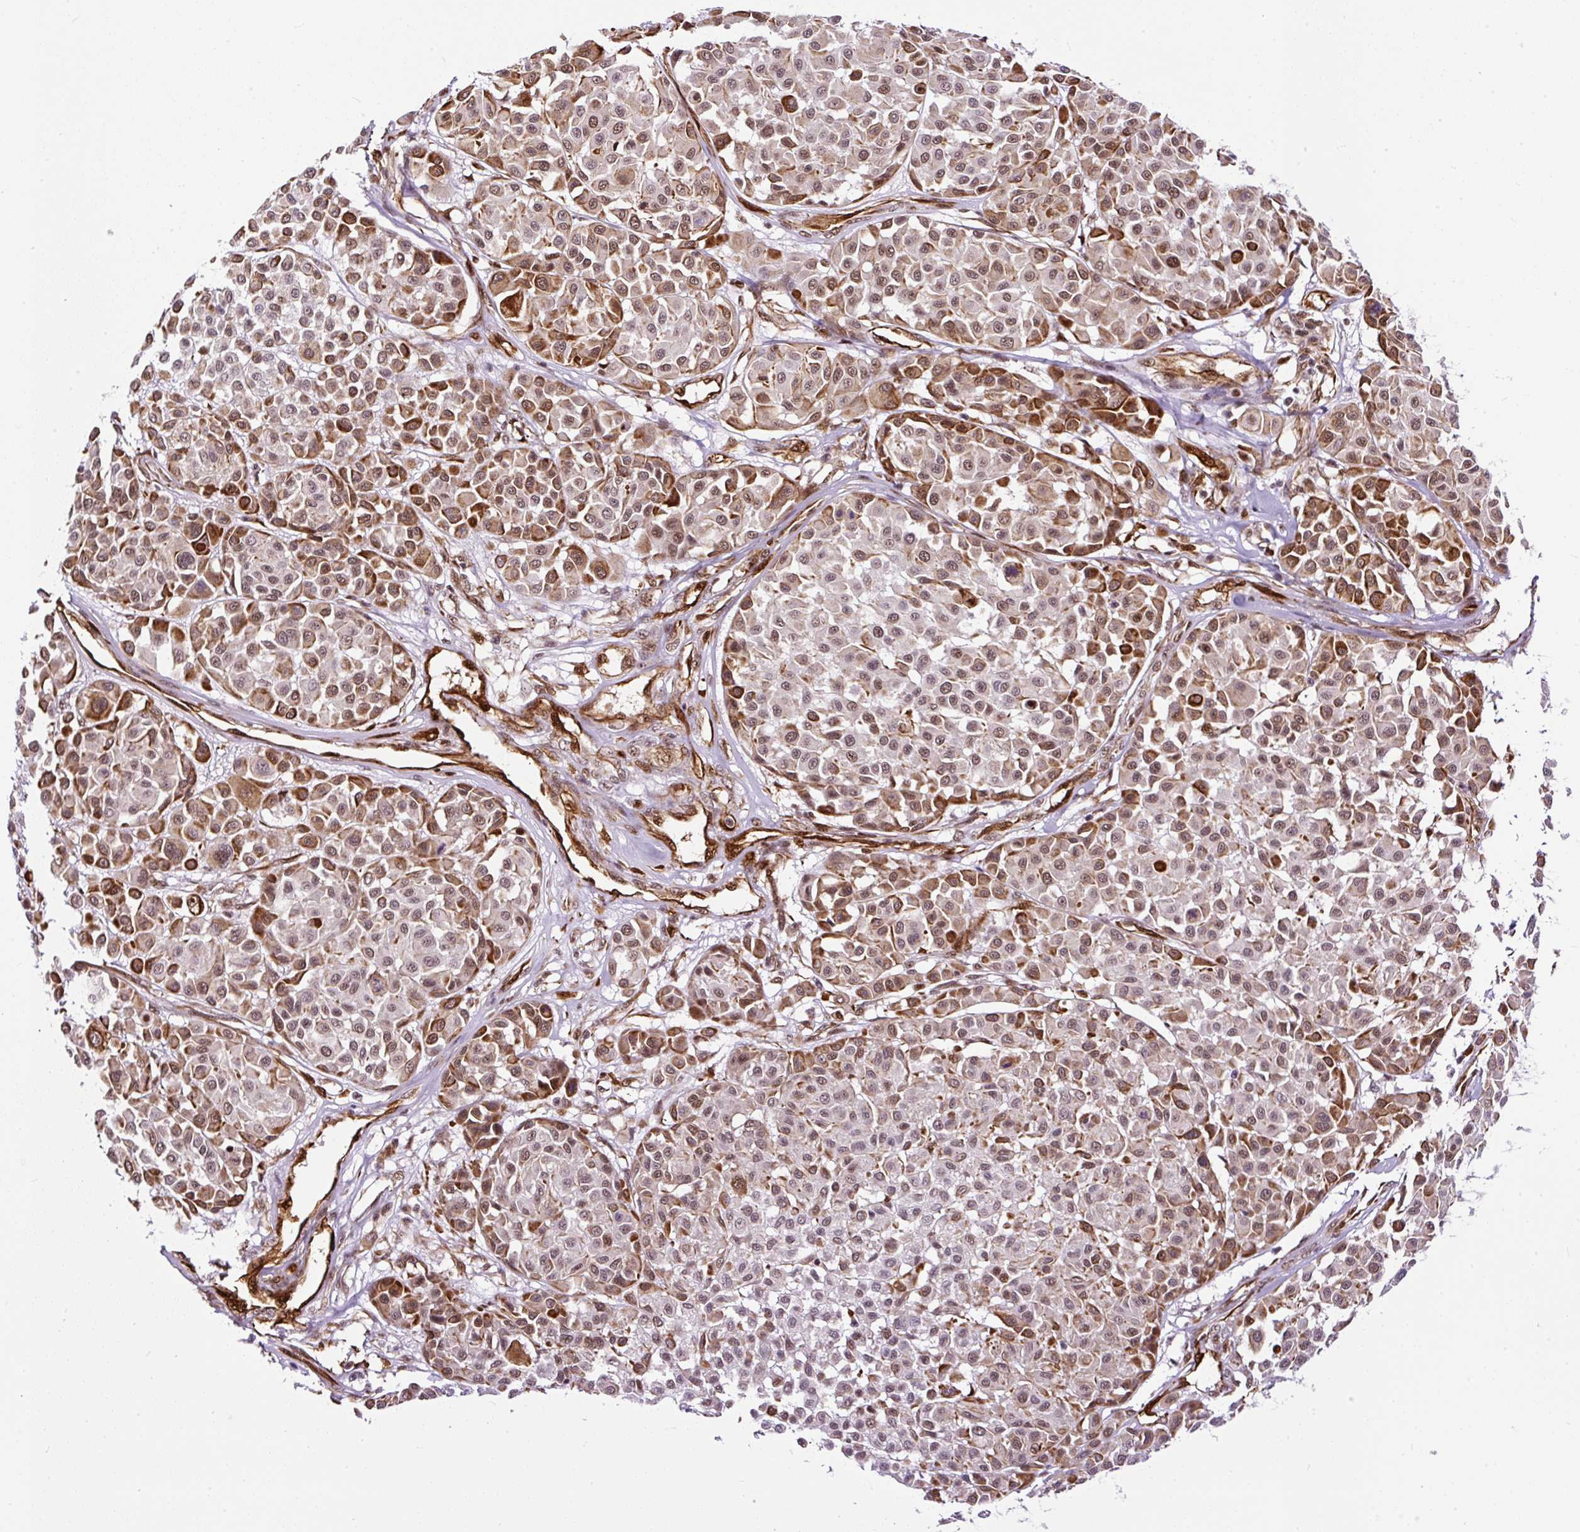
{"staining": {"intensity": "moderate", "quantity": "25%-75%", "location": "cytoplasmic/membranous,nuclear"}, "tissue": "melanoma", "cell_type": "Tumor cells", "image_type": "cancer", "snomed": [{"axis": "morphology", "description": "Malignant melanoma, Metastatic site"}, {"axis": "topography", "description": "Soft tissue"}], "caption": "Melanoma was stained to show a protein in brown. There is medium levels of moderate cytoplasmic/membranous and nuclear positivity in approximately 25%-75% of tumor cells. (DAB (3,3'-diaminobenzidine) IHC with brightfield microscopy, high magnification).", "gene": "LUC7L2", "patient": {"sex": "male", "age": 41}}